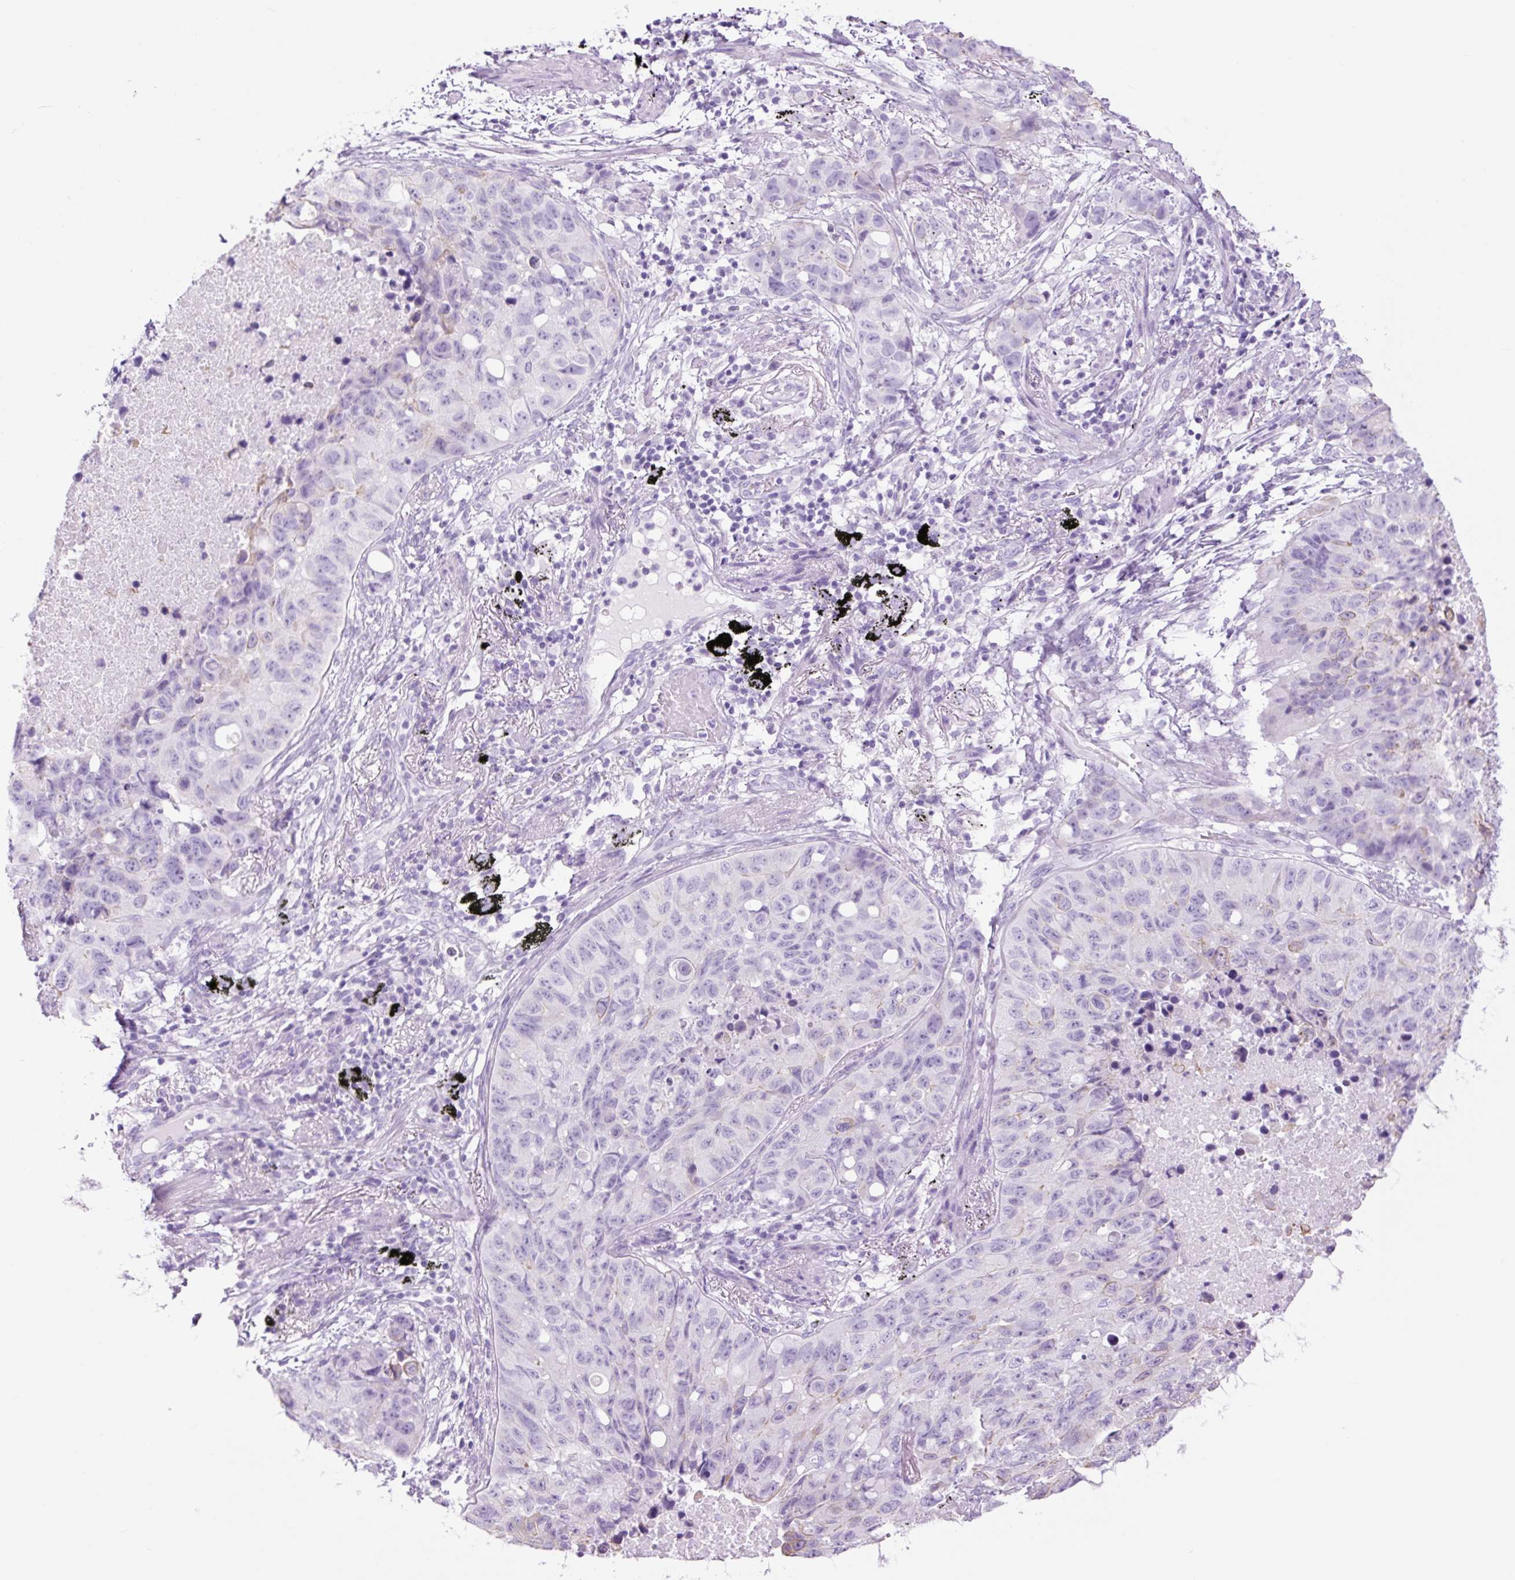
{"staining": {"intensity": "negative", "quantity": "none", "location": "none"}, "tissue": "lung cancer", "cell_type": "Tumor cells", "image_type": "cancer", "snomed": [{"axis": "morphology", "description": "Squamous cell carcinoma, NOS"}, {"axis": "topography", "description": "Lung"}], "caption": "Immunohistochemistry micrograph of neoplastic tissue: human lung cancer (squamous cell carcinoma) stained with DAB displays no significant protein staining in tumor cells.", "gene": "TFF2", "patient": {"sex": "male", "age": 60}}